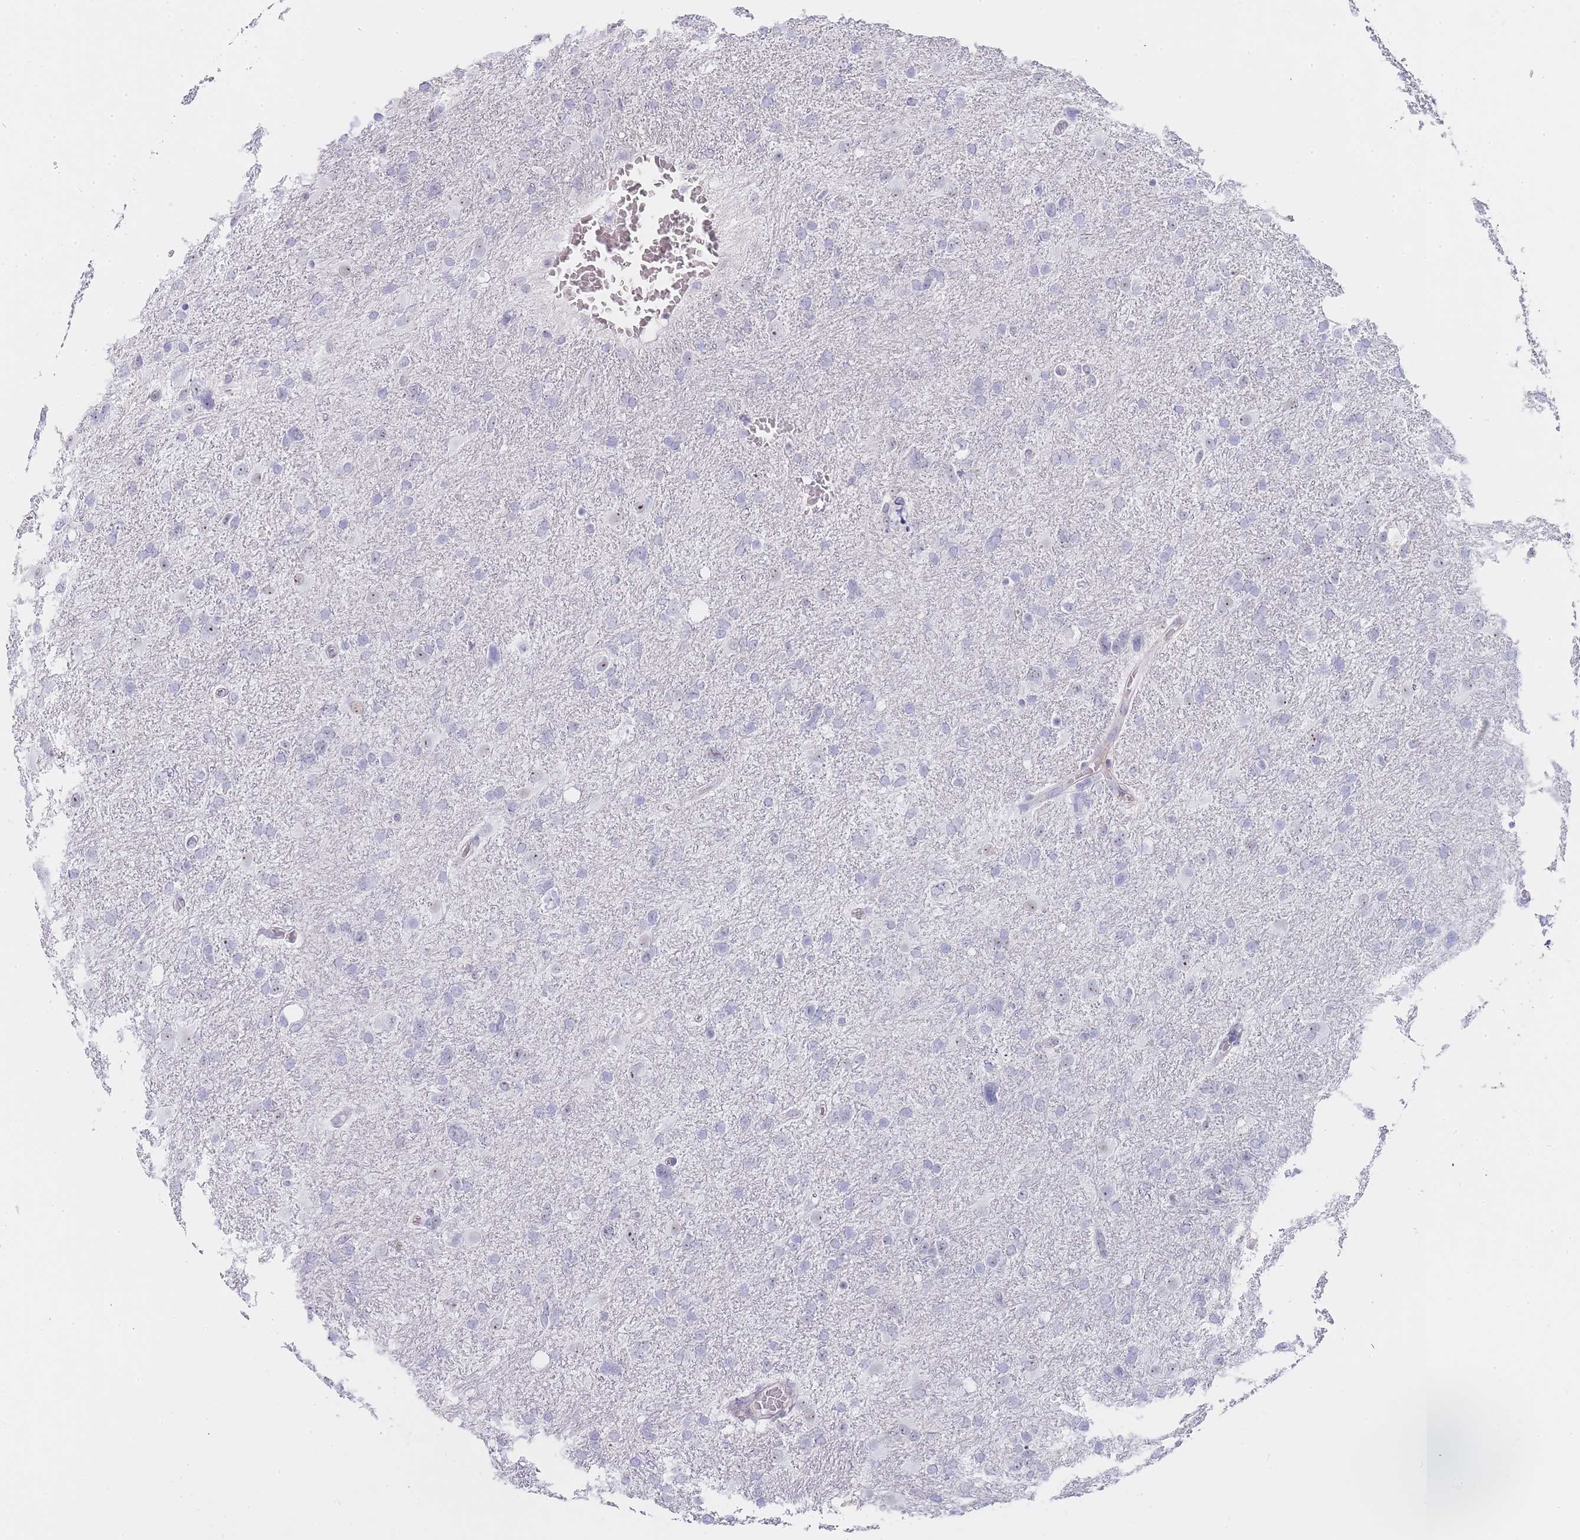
{"staining": {"intensity": "negative", "quantity": "none", "location": "none"}, "tissue": "glioma", "cell_type": "Tumor cells", "image_type": "cancer", "snomed": [{"axis": "morphology", "description": "Glioma, malignant, High grade"}, {"axis": "topography", "description": "Brain"}], "caption": "IHC micrograph of neoplastic tissue: glioma stained with DAB shows no significant protein positivity in tumor cells. Nuclei are stained in blue.", "gene": "NOP14", "patient": {"sex": "male", "age": 61}}